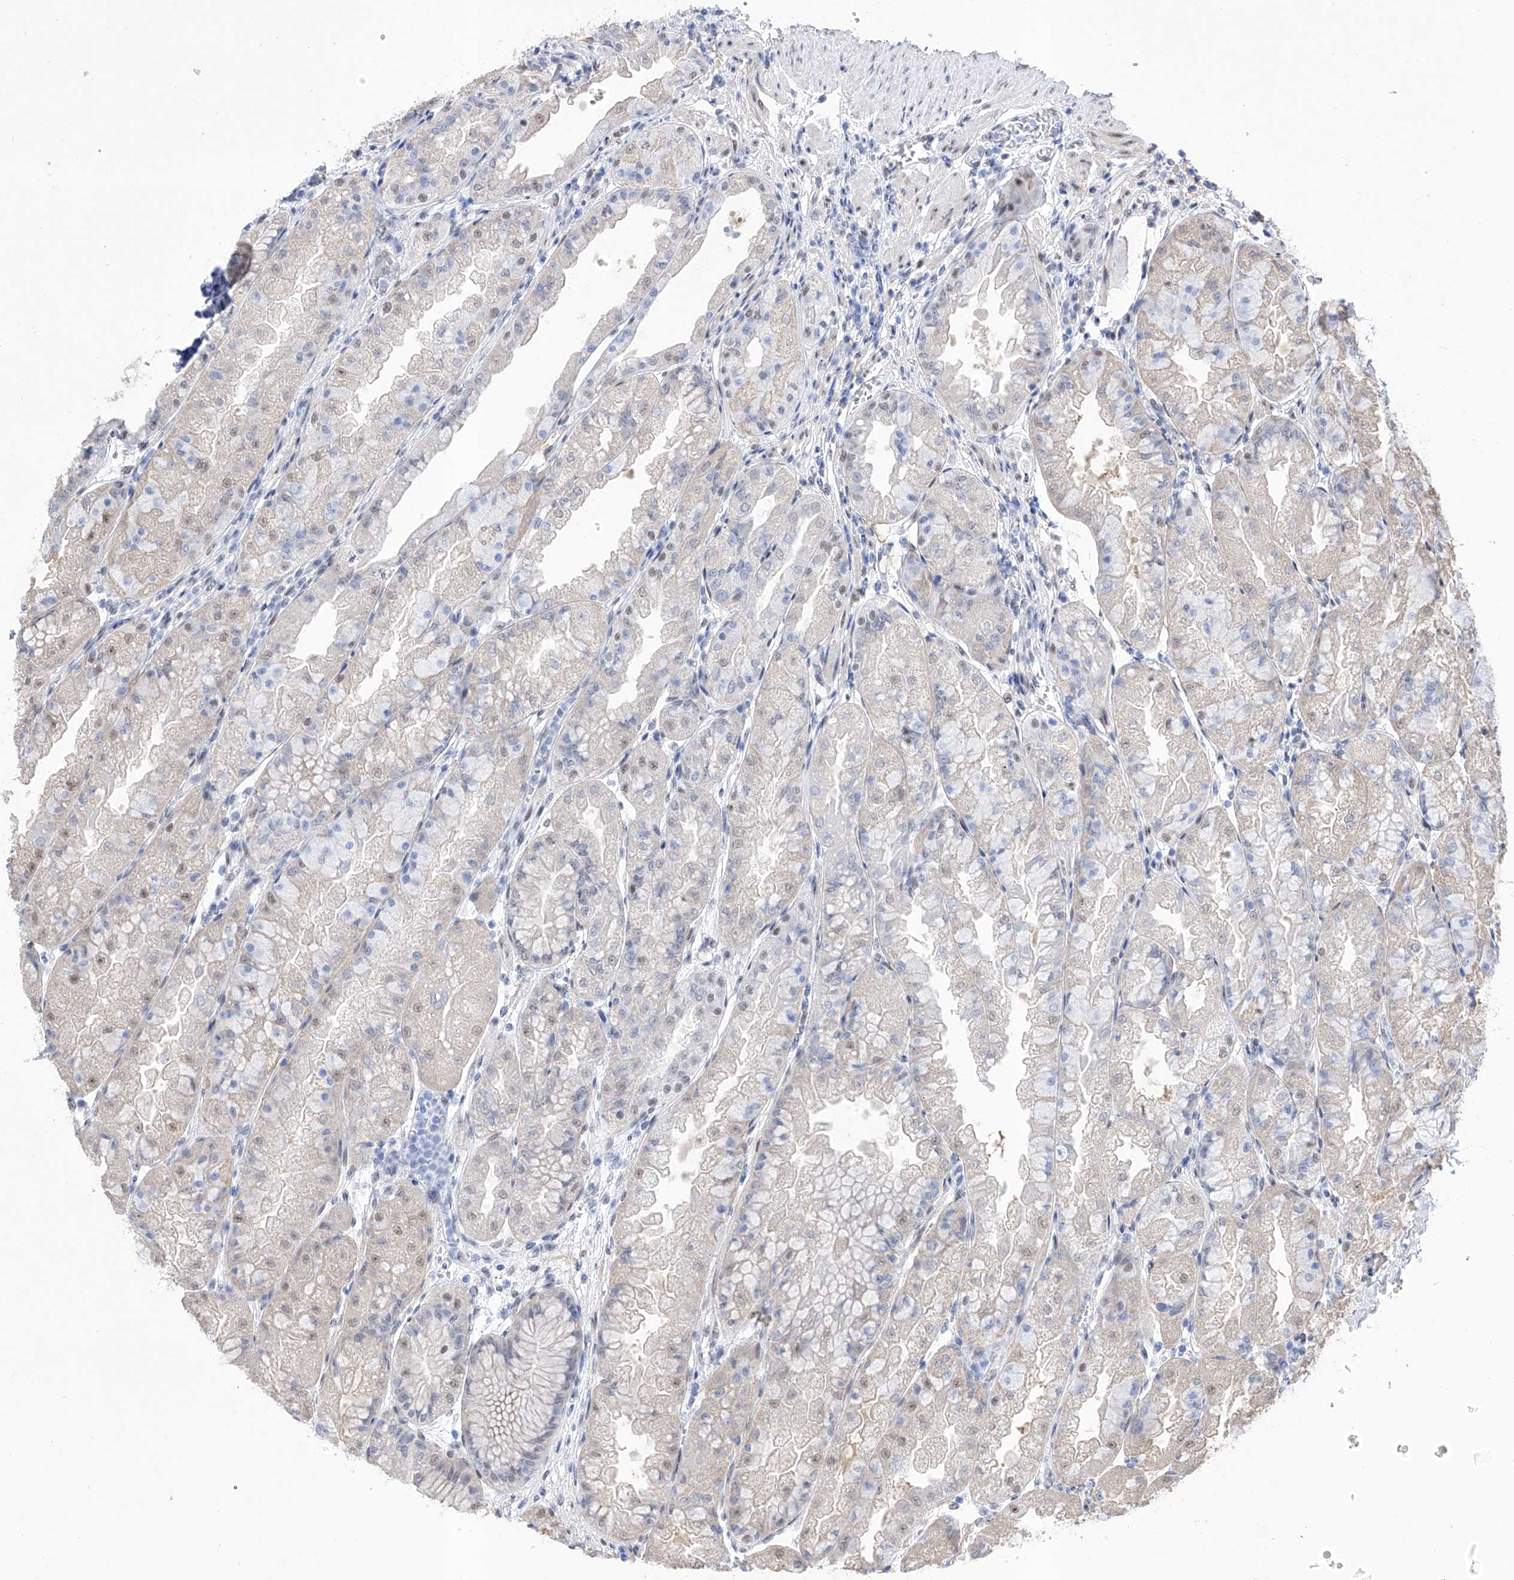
{"staining": {"intensity": "strong", "quantity": "<25%", "location": "cytoplasmic/membranous,nuclear"}, "tissue": "stomach", "cell_type": "Glandular cells", "image_type": "normal", "snomed": [{"axis": "morphology", "description": "Normal tissue, NOS"}, {"axis": "topography", "description": "Stomach, upper"}], "caption": "Stomach stained with DAB (3,3'-diaminobenzidine) IHC demonstrates medium levels of strong cytoplasmic/membranous,nuclear positivity in approximately <25% of glandular cells.", "gene": "ATN1", "patient": {"sex": "male", "age": 47}}